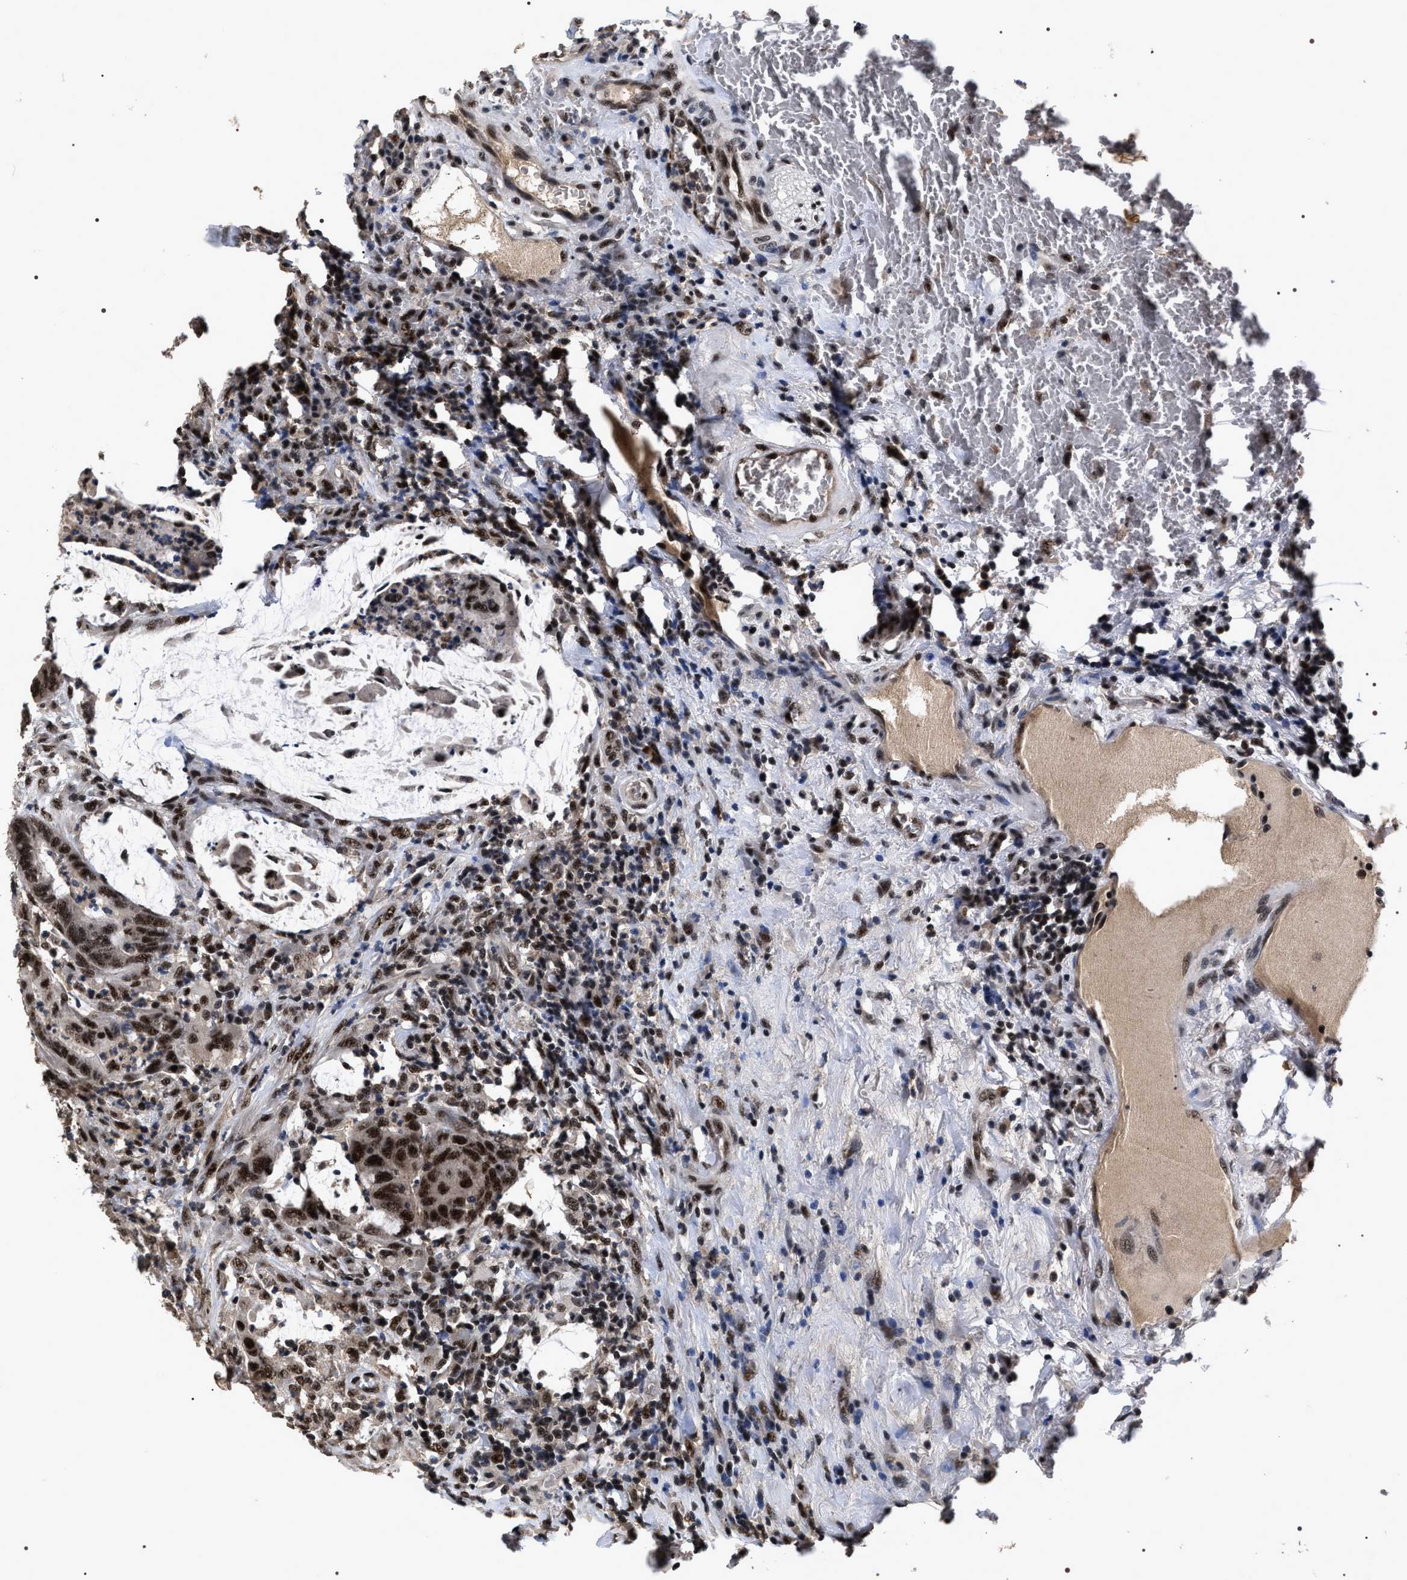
{"staining": {"intensity": "strong", "quantity": ">75%", "location": "nuclear"}, "tissue": "colorectal cancer", "cell_type": "Tumor cells", "image_type": "cancer", "snomed": [{"axis": "morphology", "description": "Normal tissue, NOS"}, {"axis": "morphology", "description": "Adenocarcinoma, NOS"}, {"axis": "topography", "description": "Rectum"}, {"axis": "topography", "description": "Peripheral nerve tissue"}], "caption": "This histopathology image displays immunohistochemistry staining of human adenocarcinoma (colorectal), with high strong nuclear positivity in about >75% of tumor cells.", "gene": "RRP1B", "patient": {"sex": "male", "age": 92}}